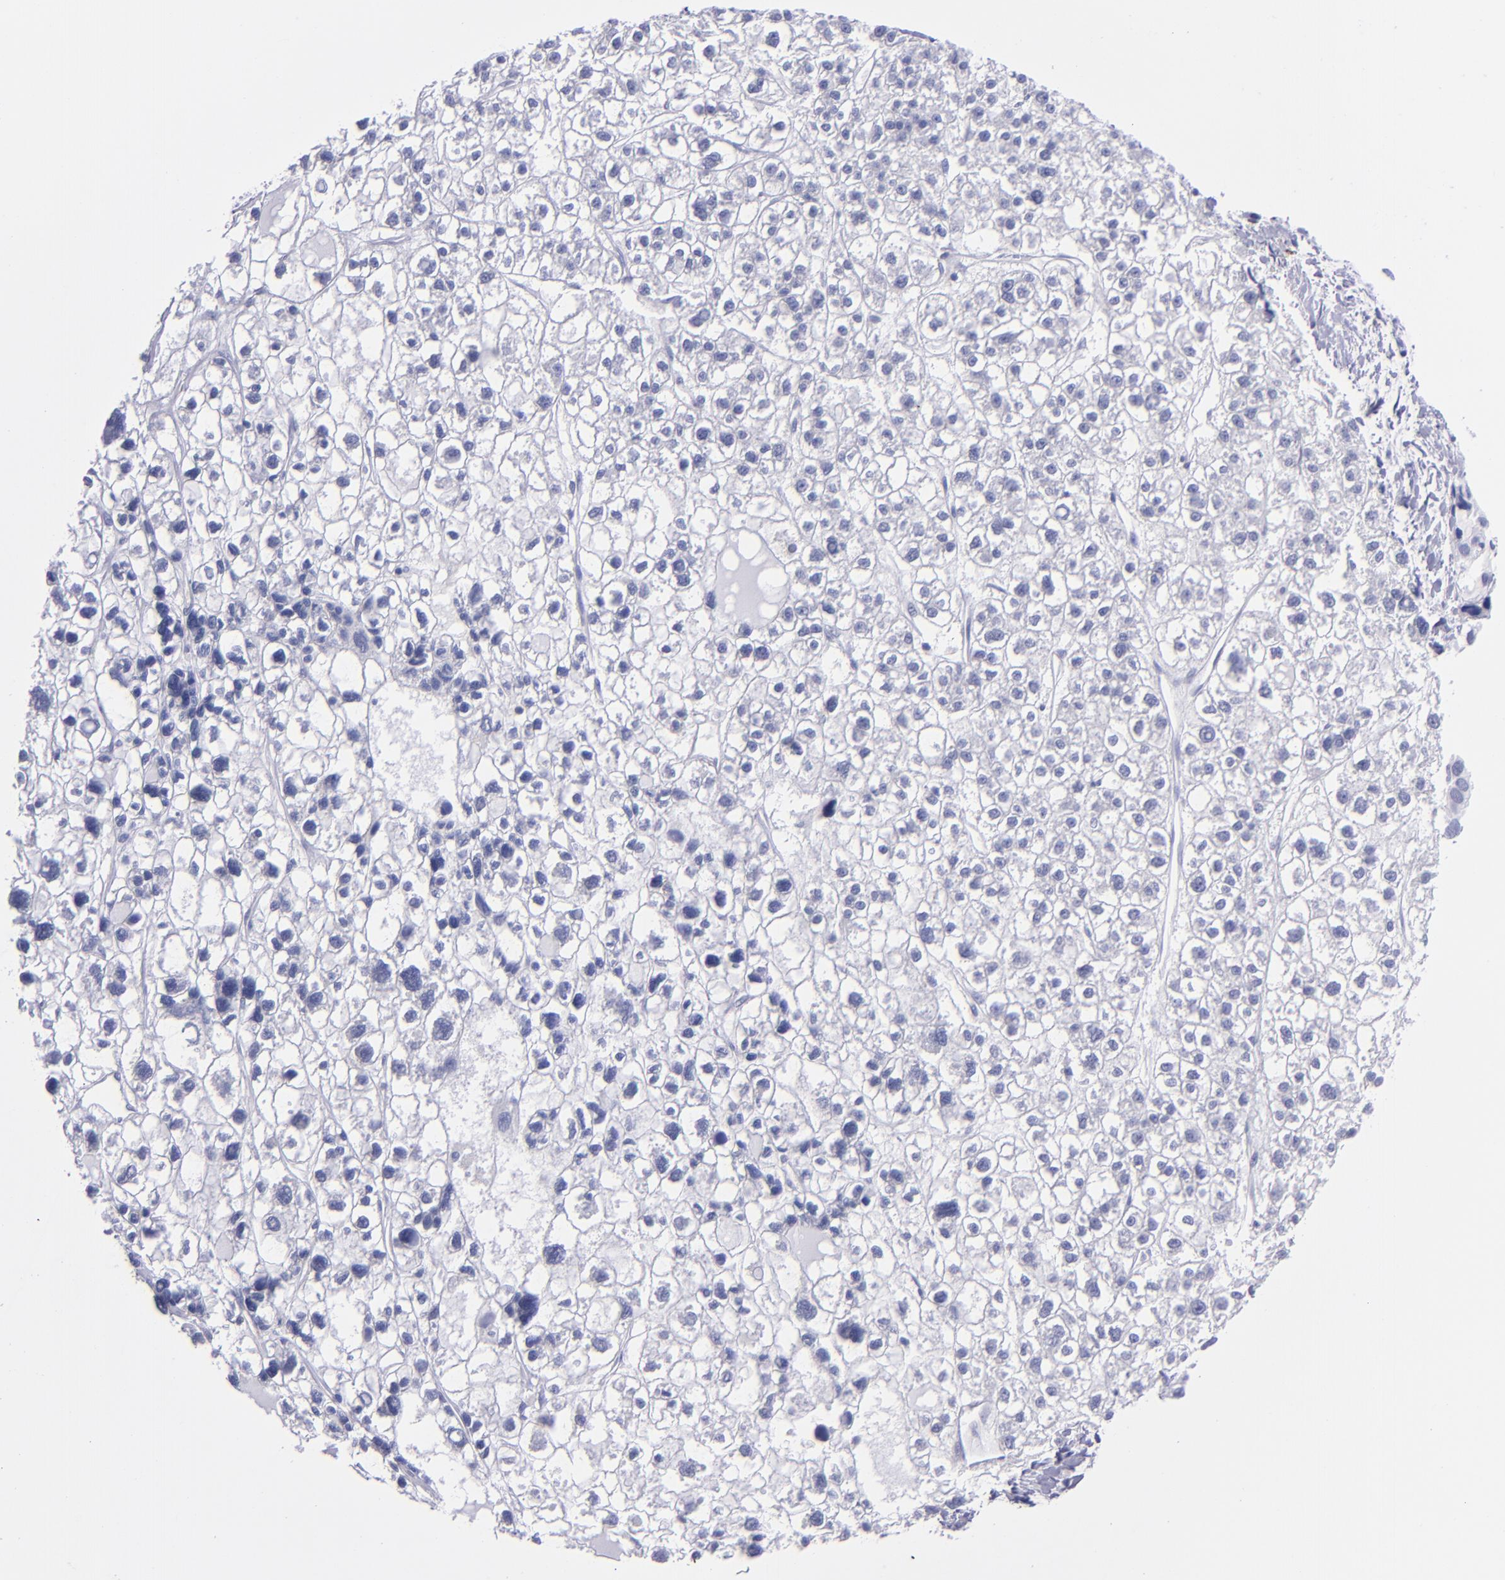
{"staining": {"intensity": "negative", "quantity": "none", "location": "none"}, "tissue": "liver cancer", "cell_type": "Tumor cells", "image_type": "cancer", "snomed": [{"axis": "morphology", "description": "Carcinoma, Hepatocellular, NOS"}, {"axis": "topography", "description": "Liver"}], "caption": "An immunohistochemistry histopathology image of liver hepatocellular carcinoma is shown. There is no staining in tumor cells of liver hepatocellular carcinoma.", "gene": "CD38", "patient": {"sex": "female", "age": 85}}